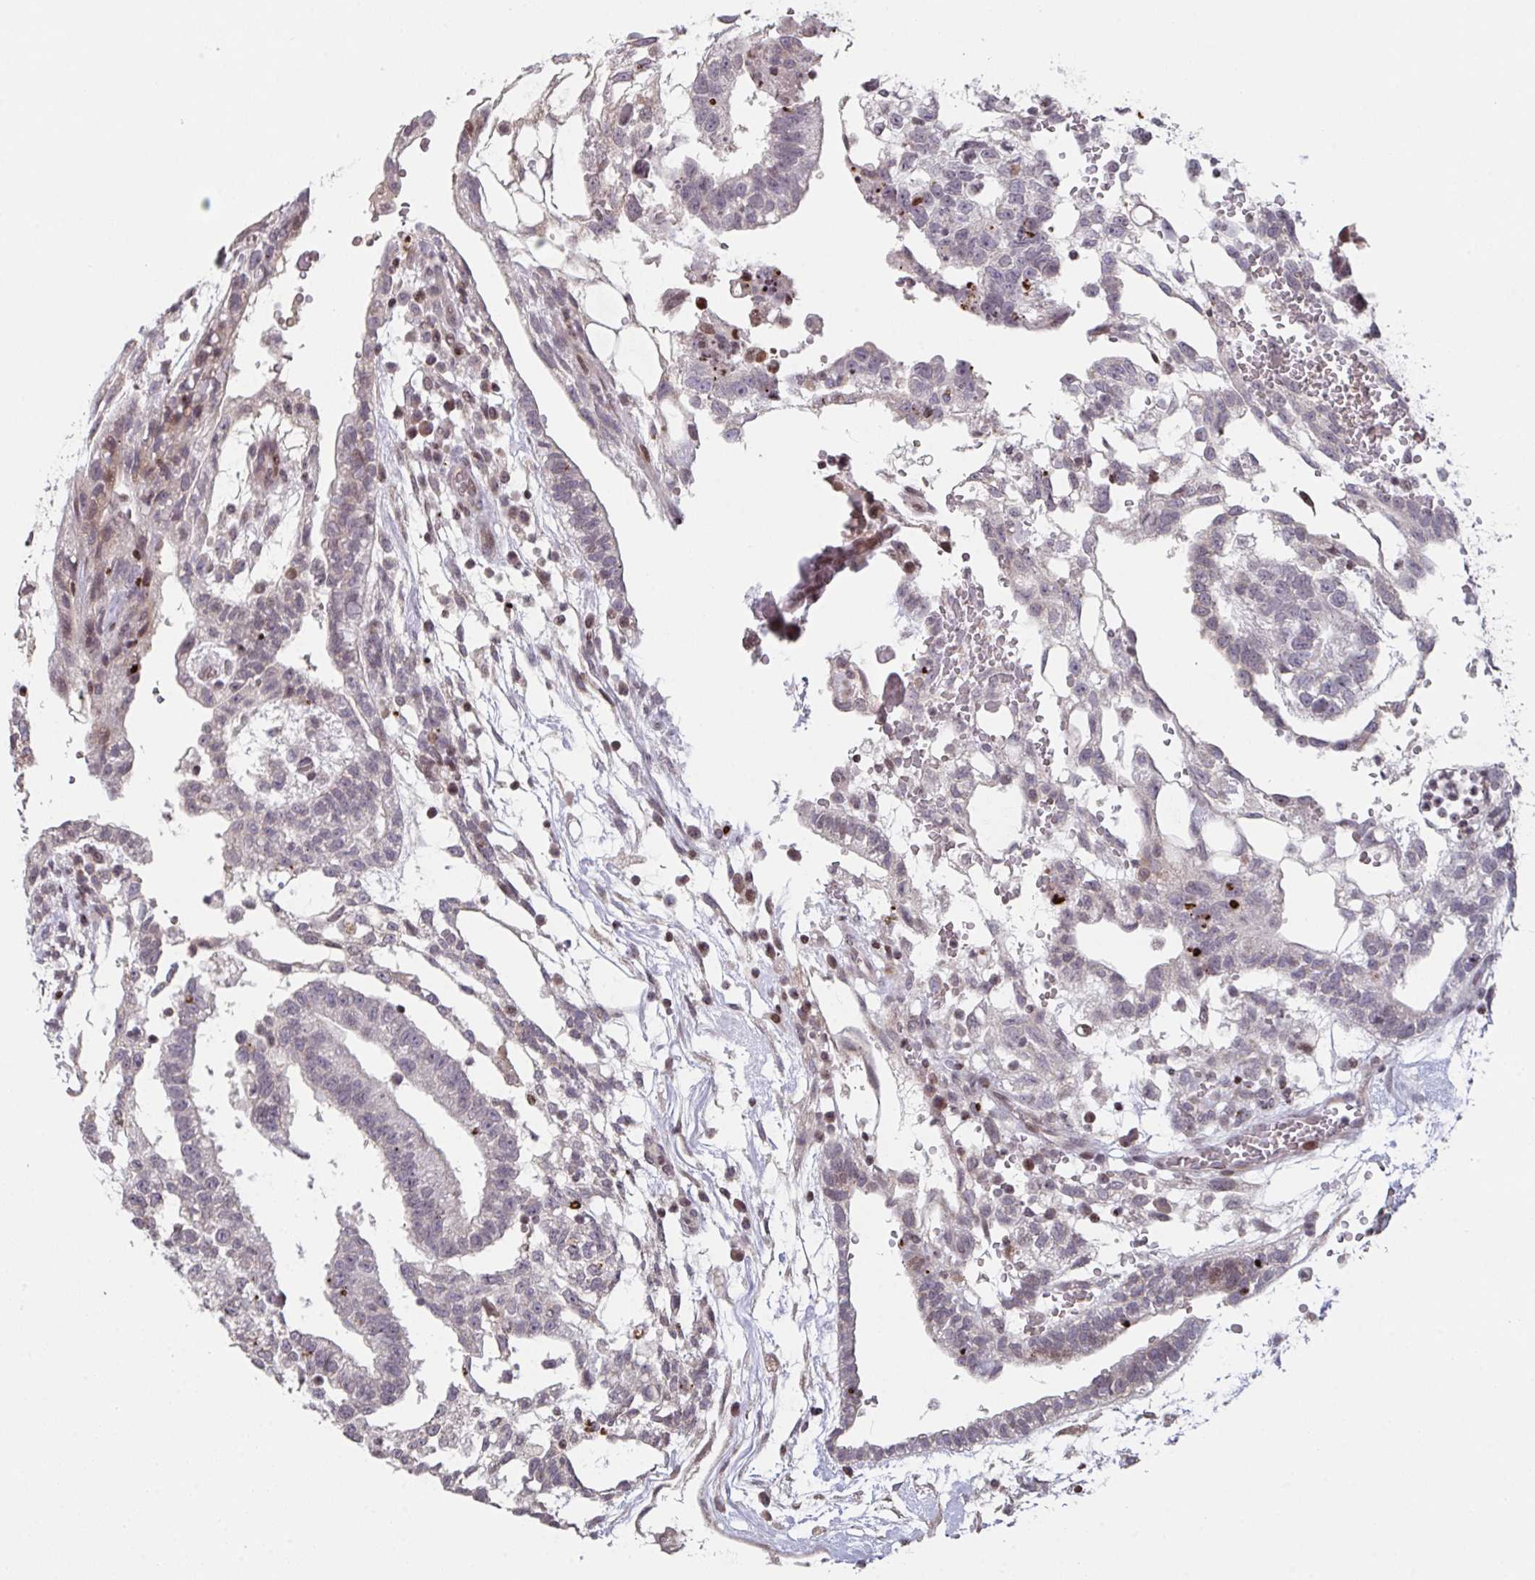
{"staining": {"intensity": "negative", "quantity": "none", "location": "none"}, "tissue": "testis cancer", "cell_type": "Tumor cells", "image_type": "cancer", "snomed": [{"axis": "morphology", "description": "Carcinoma, Embryonal, NOS"}, {"axis": "topography", "description": "Testis"}], "caption": "An immunohistochemistry (IHC) image of testis embryonal carcinoma is shown. There is no staining in tumor cells of testis embryonal carcinoma.", "gene": "PCDHB8", "patient": {"sex": "male", "age": 32}}